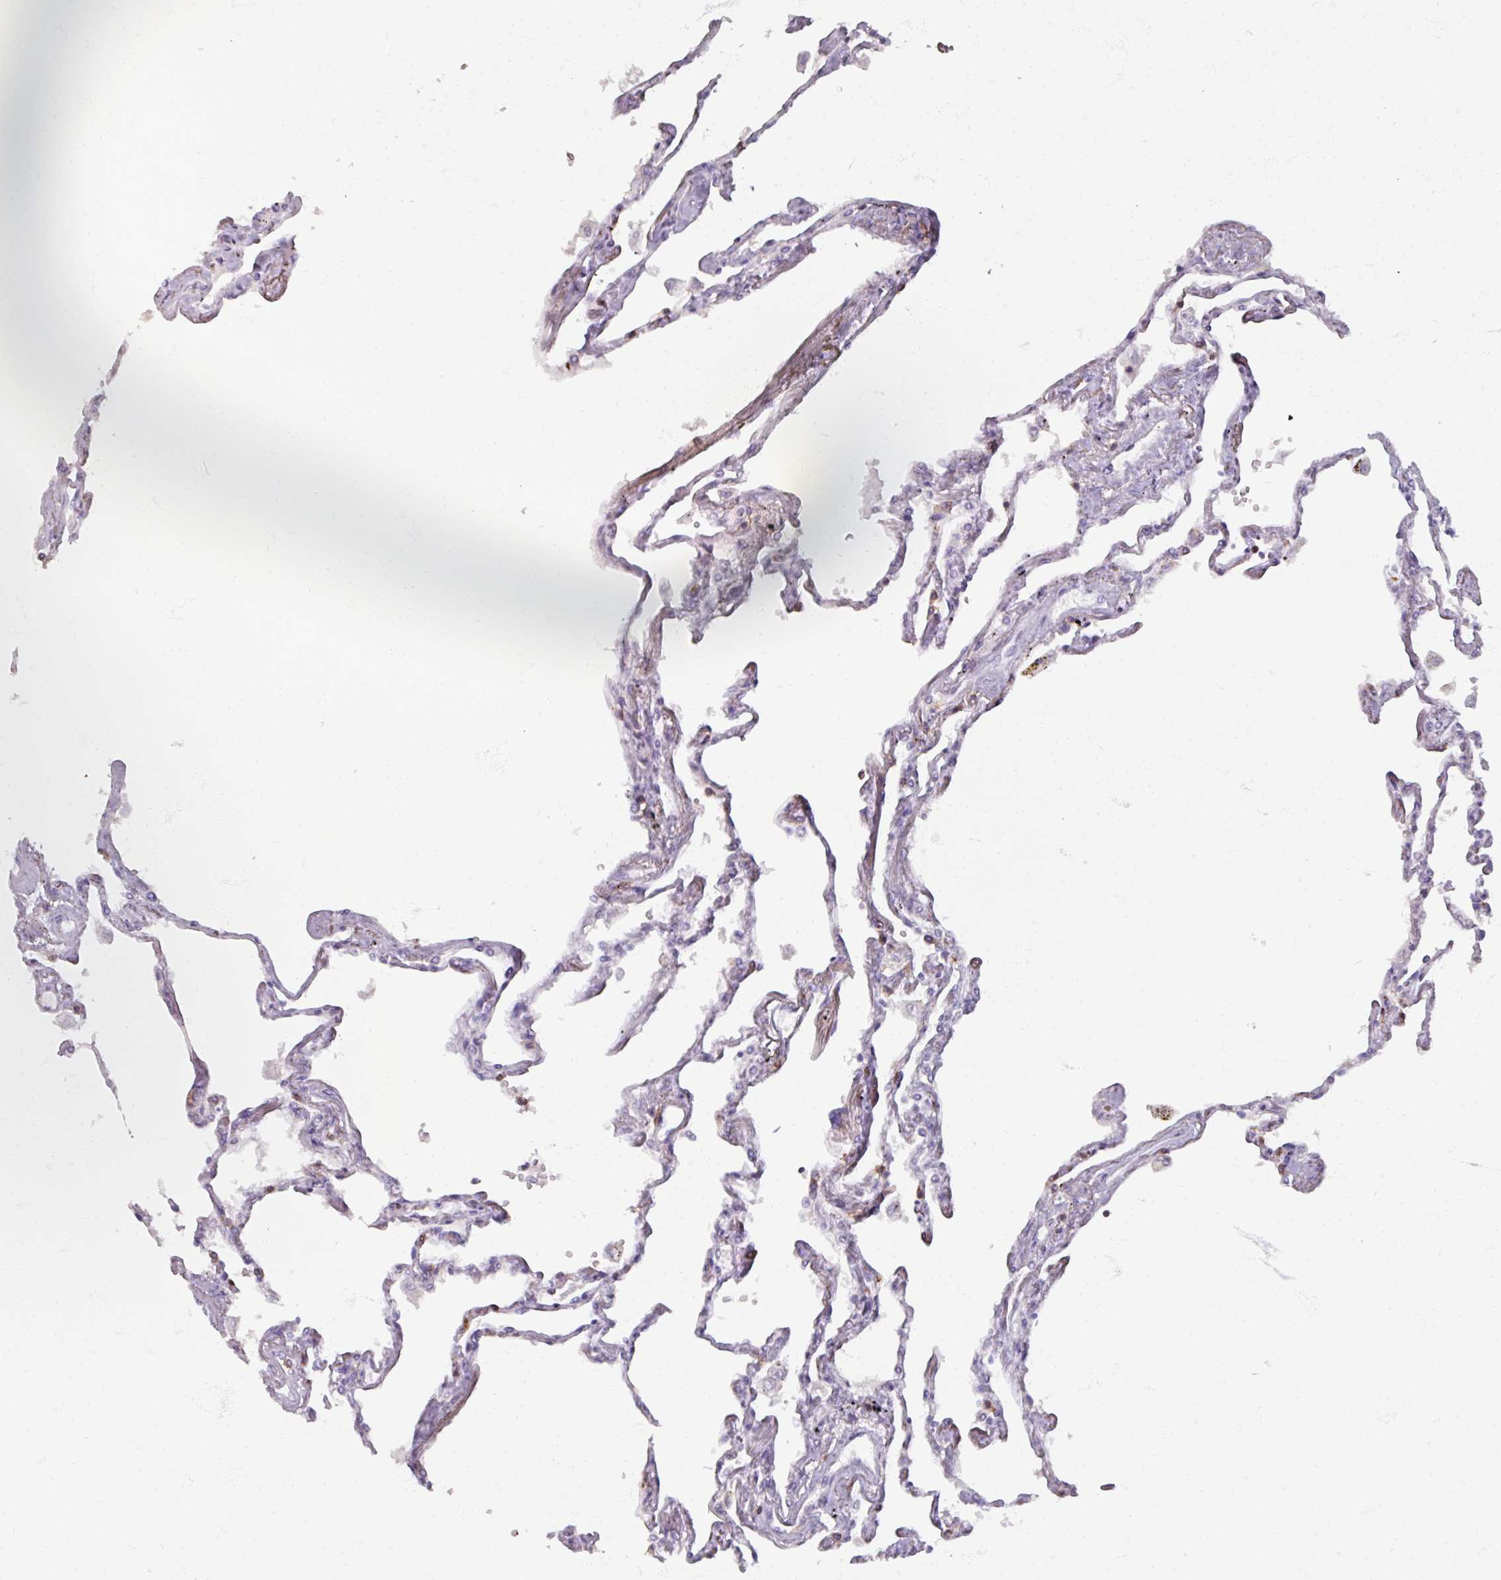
{"staining": {"intensity": "negative", "quantity": "none", "location": "none"}, "tissue": "lung", "cell_type": "Alveolar cells", "image_type": "normal", "snomed": [{"axis": "morphology", "description": "Normal tissue, NOS"}, {"axis": "topography", "description": "Lung"}], "caption": "Immunohistochemistry (IHC) micrograph of benign lung: human lung stained with DAB demonstrates no significant protein positivity in alveolar cells.", "gene": "PTPRC", "patient": {"sex": "female", "age": 67}}